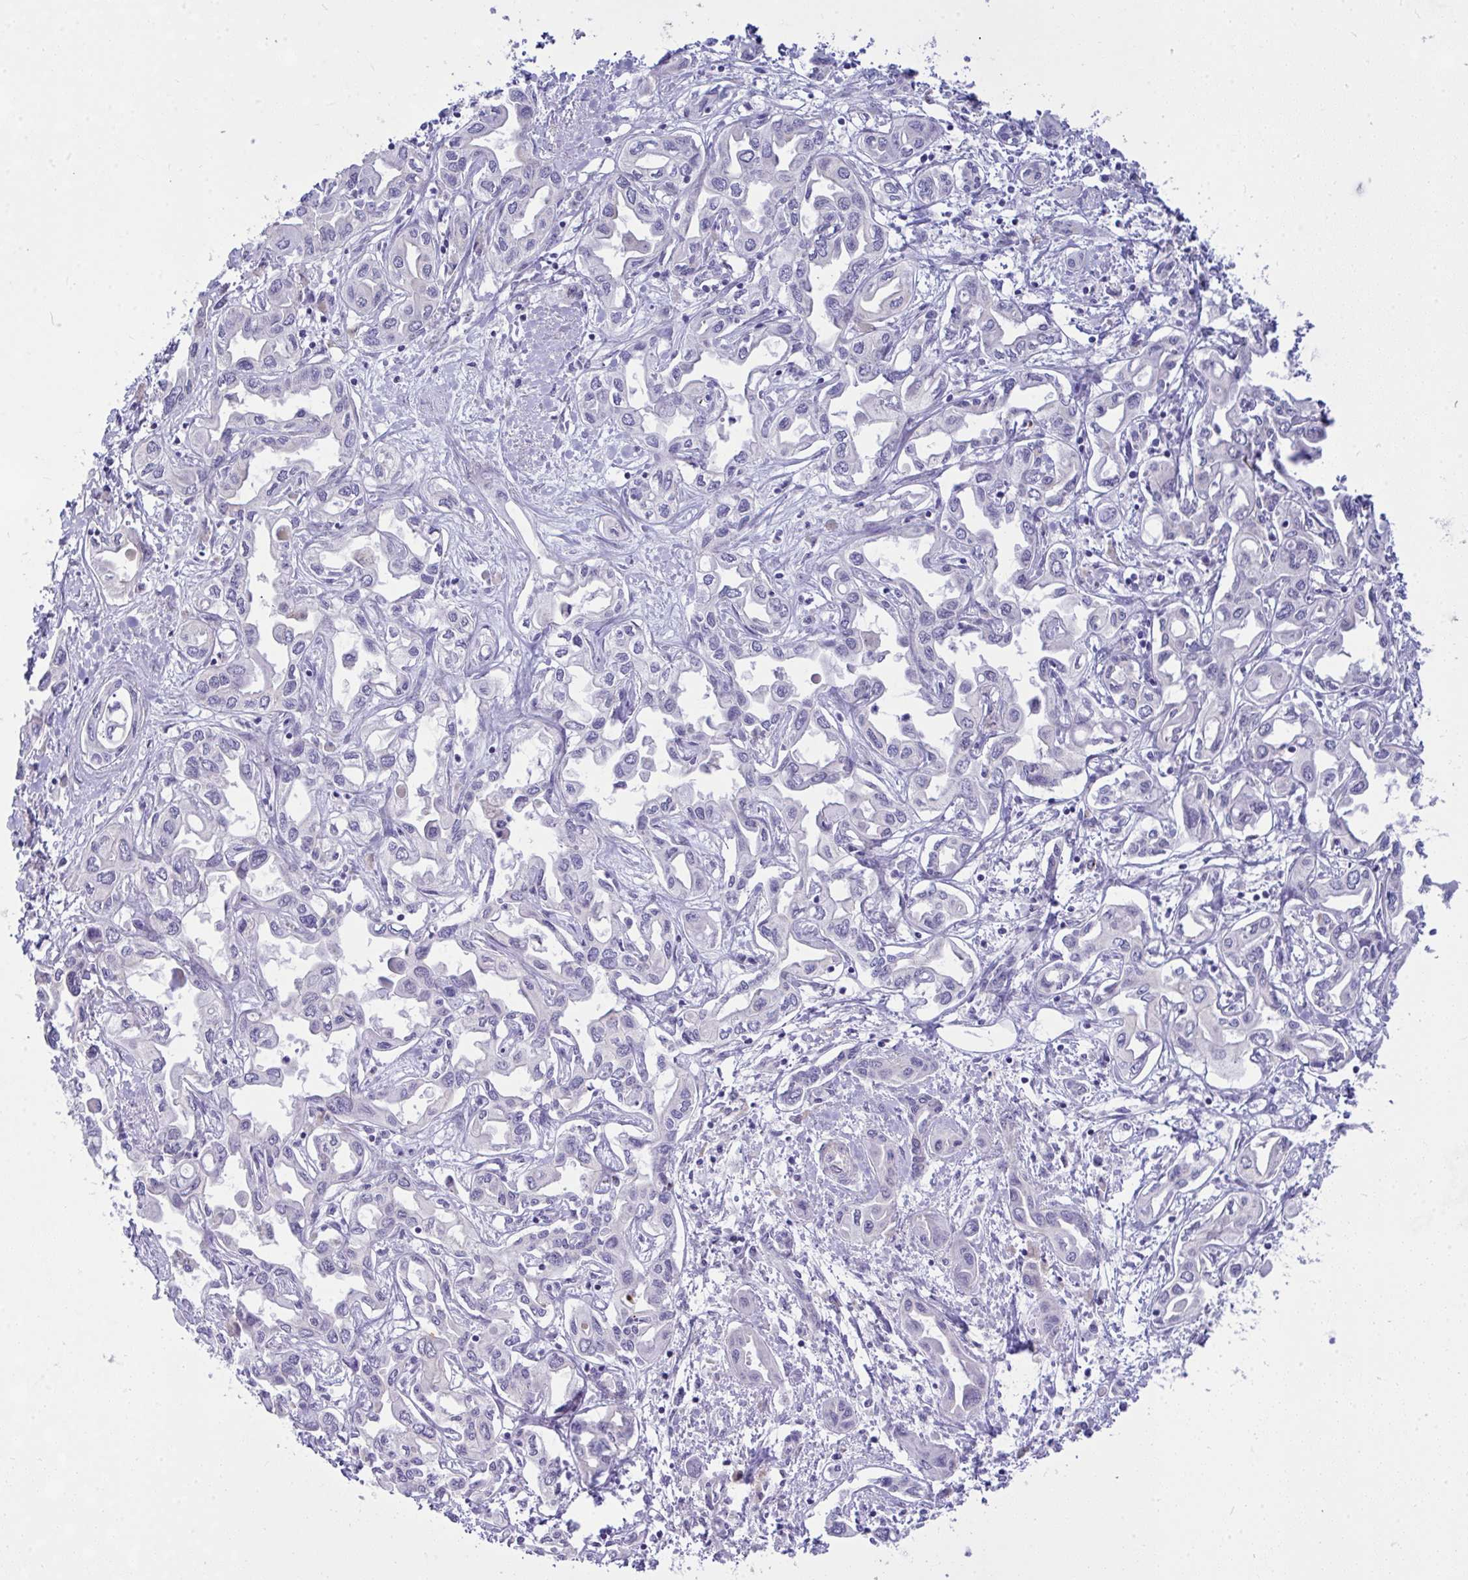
{"staining": {"intensity": "negative", "quantity": "none", "location": "none"}, "tissue": "liver cancer", "cell_type": "Tumor cells", "image_type": "cancer", "snomed": [{"axis": "morphology", "description": "Cholangiocarcinoma"}, {"axis": "topography", "description": "Liver"}], "caption": "Immunohistochemical staining of human cholangiocarcinoma (liver) demonstrates no significant staining in tumor cells. Nuclei are stained in blue.", "gene": "NFXL1", "patient": {"sex": "female", "age": 64}}